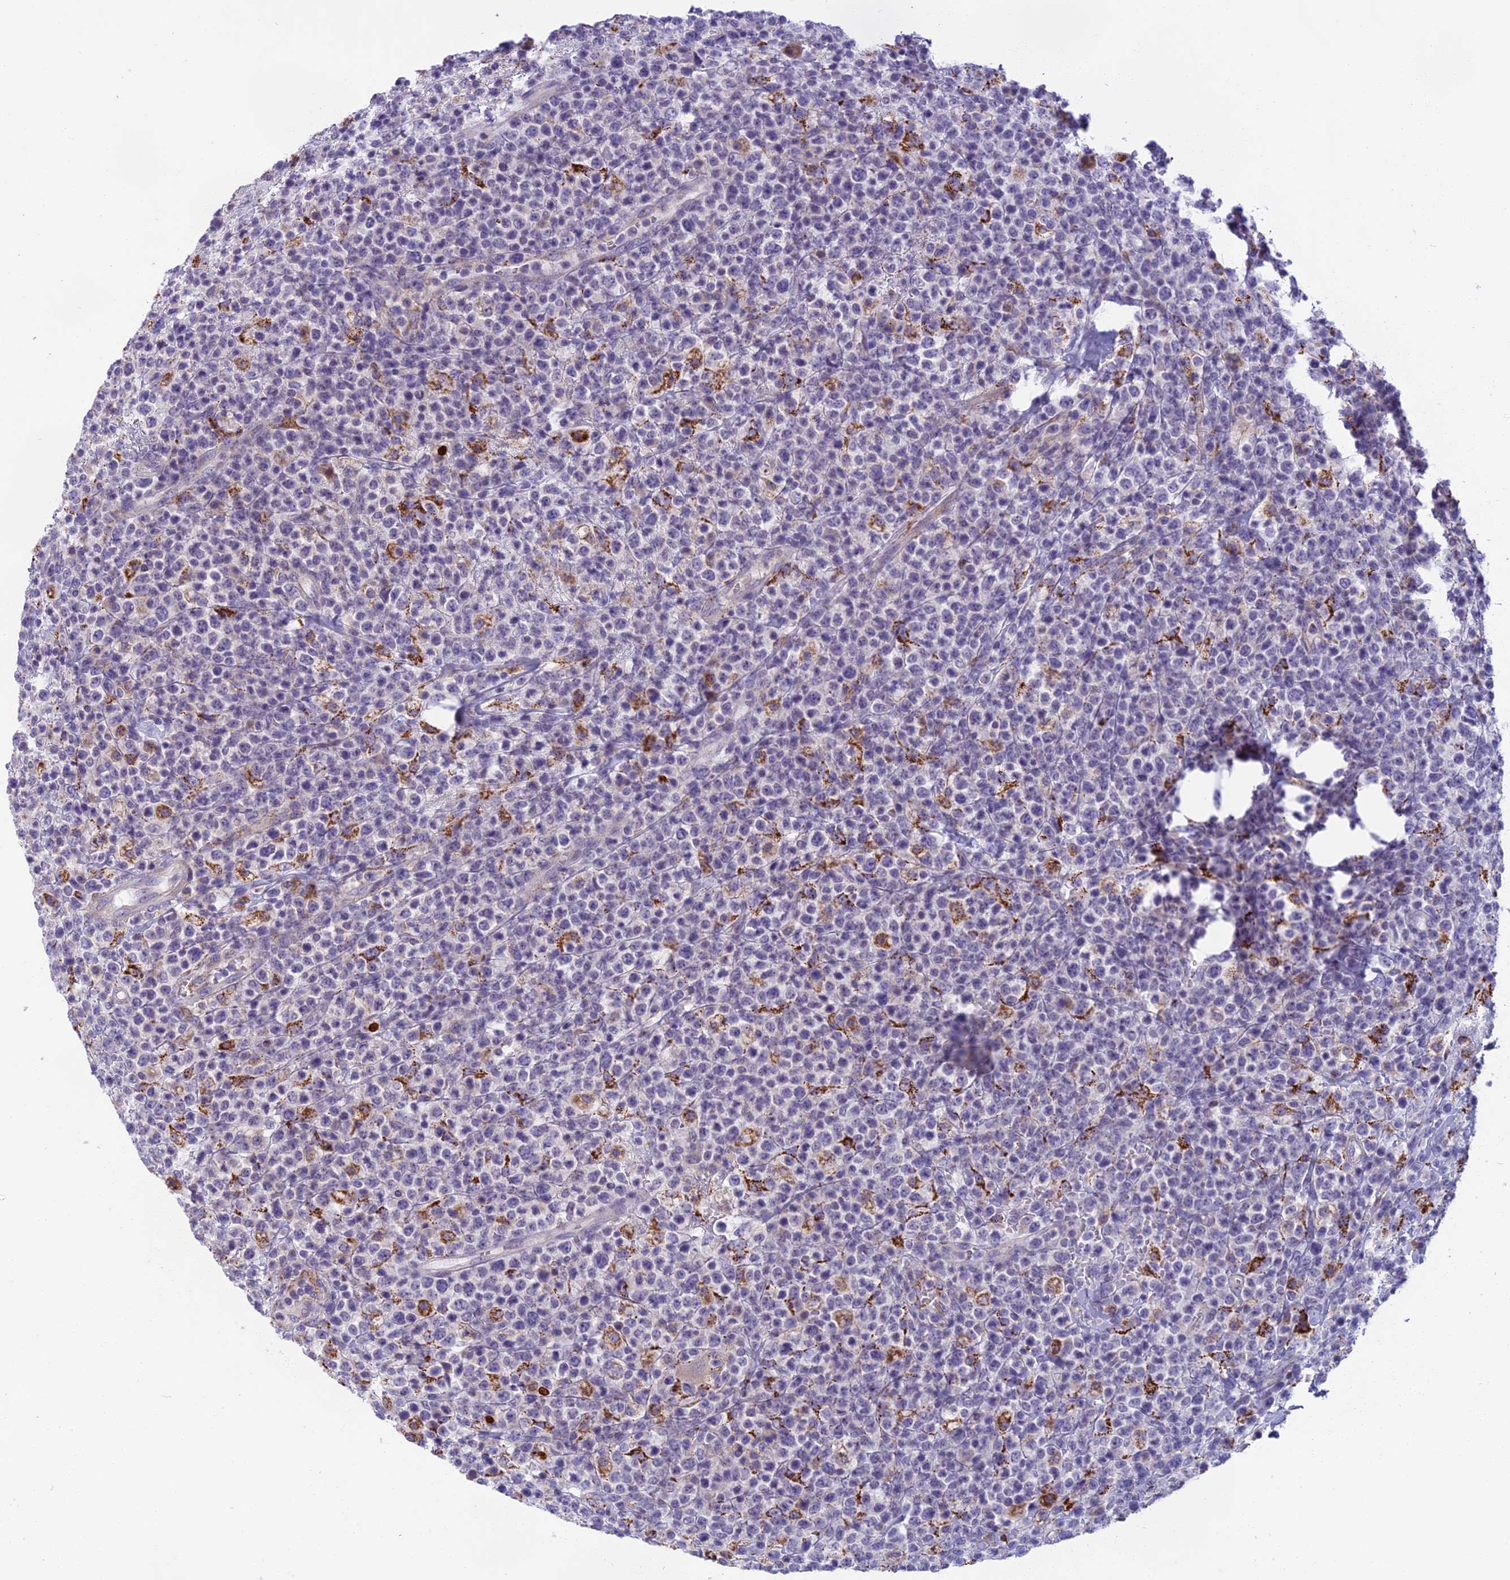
{"staining": {"intensity": "moderate", "quantity": "<25%", "location": "cytoplasmic/membranous"}, "tissue": "lymphoma", "cell_type": "Tumor cells", "image_type": "cancer", "snomed": [{"axis": "morphology", "description": "Malignant lymphoma, non-Hodgkin's type, High grade"}, {"axis": "topography", "description": "Colon"}], "caption": "IHC micrograph of neoplastic tissue: human malignant lymphoma, non-Hodgkin's type (high-grade) stained using immunohistochemistry displays low levels of moderate protein expression localized specifically in the cytoplasmic/membranous of tumor cells, appearing as a cytoplasmic/membranous brown color.", "gene": "SEMA7A", "patient": {"sex": "female", "age": 53}}